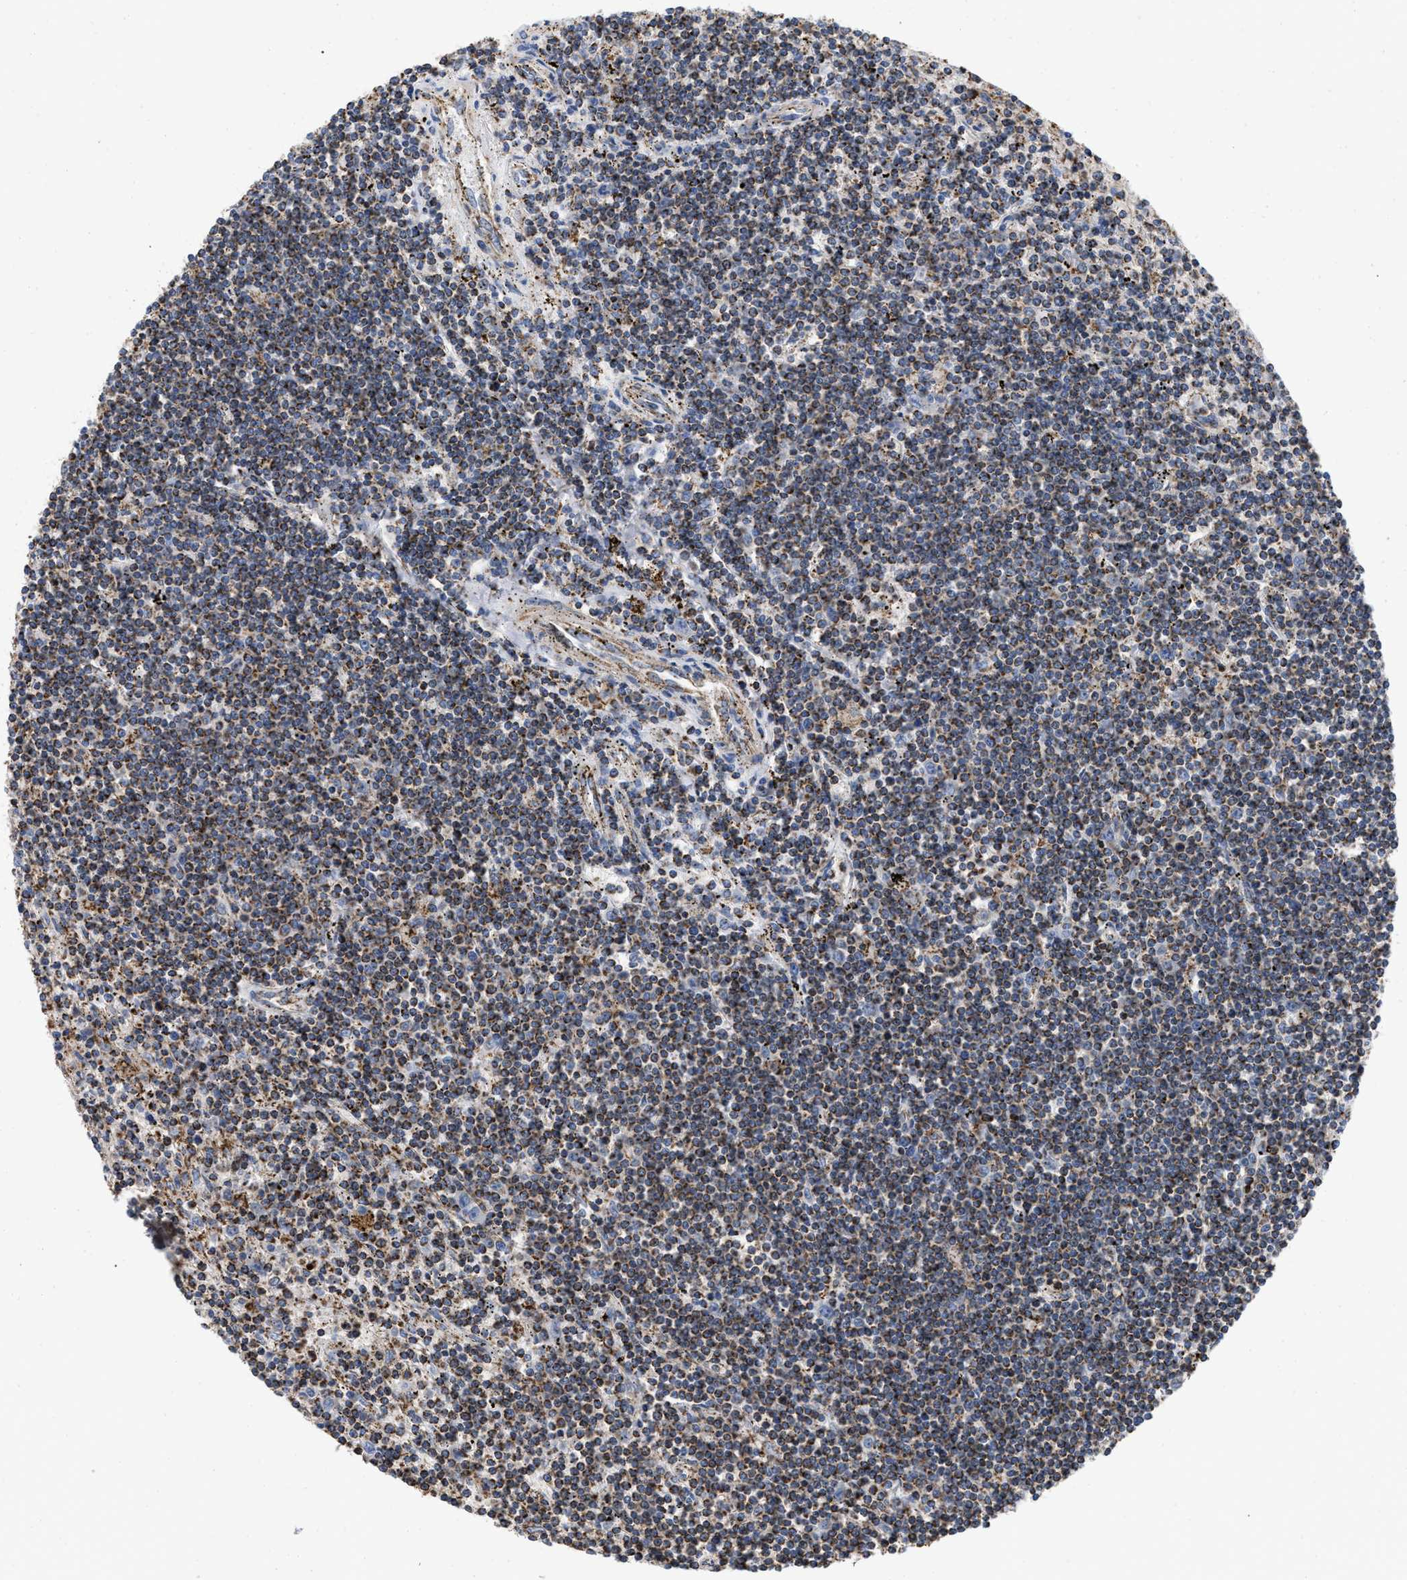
{"staining": {"intensity": "strong", "quantity": ">75%", "location": "cytoplasmic/membranous"}, "tissue": "lymphoma", "cell_type": "Tumor cells", "image_type": "cancer", "snomed": [{"axis": "morphology", "description": "Malignant lymphoma, non-Hodgkin's type, Low grade"}, {"axis": "topography", "description": "Spleen"}], "caption": "Low-grade malignant lymphoma, non-Hodgkin's type stained with a brown dye shows strong cytoplasmic/membranous positive positivity in about >75% of tumor cells.", "gene": "GRB10", "patient": {"sex": "male", "age": 76}}